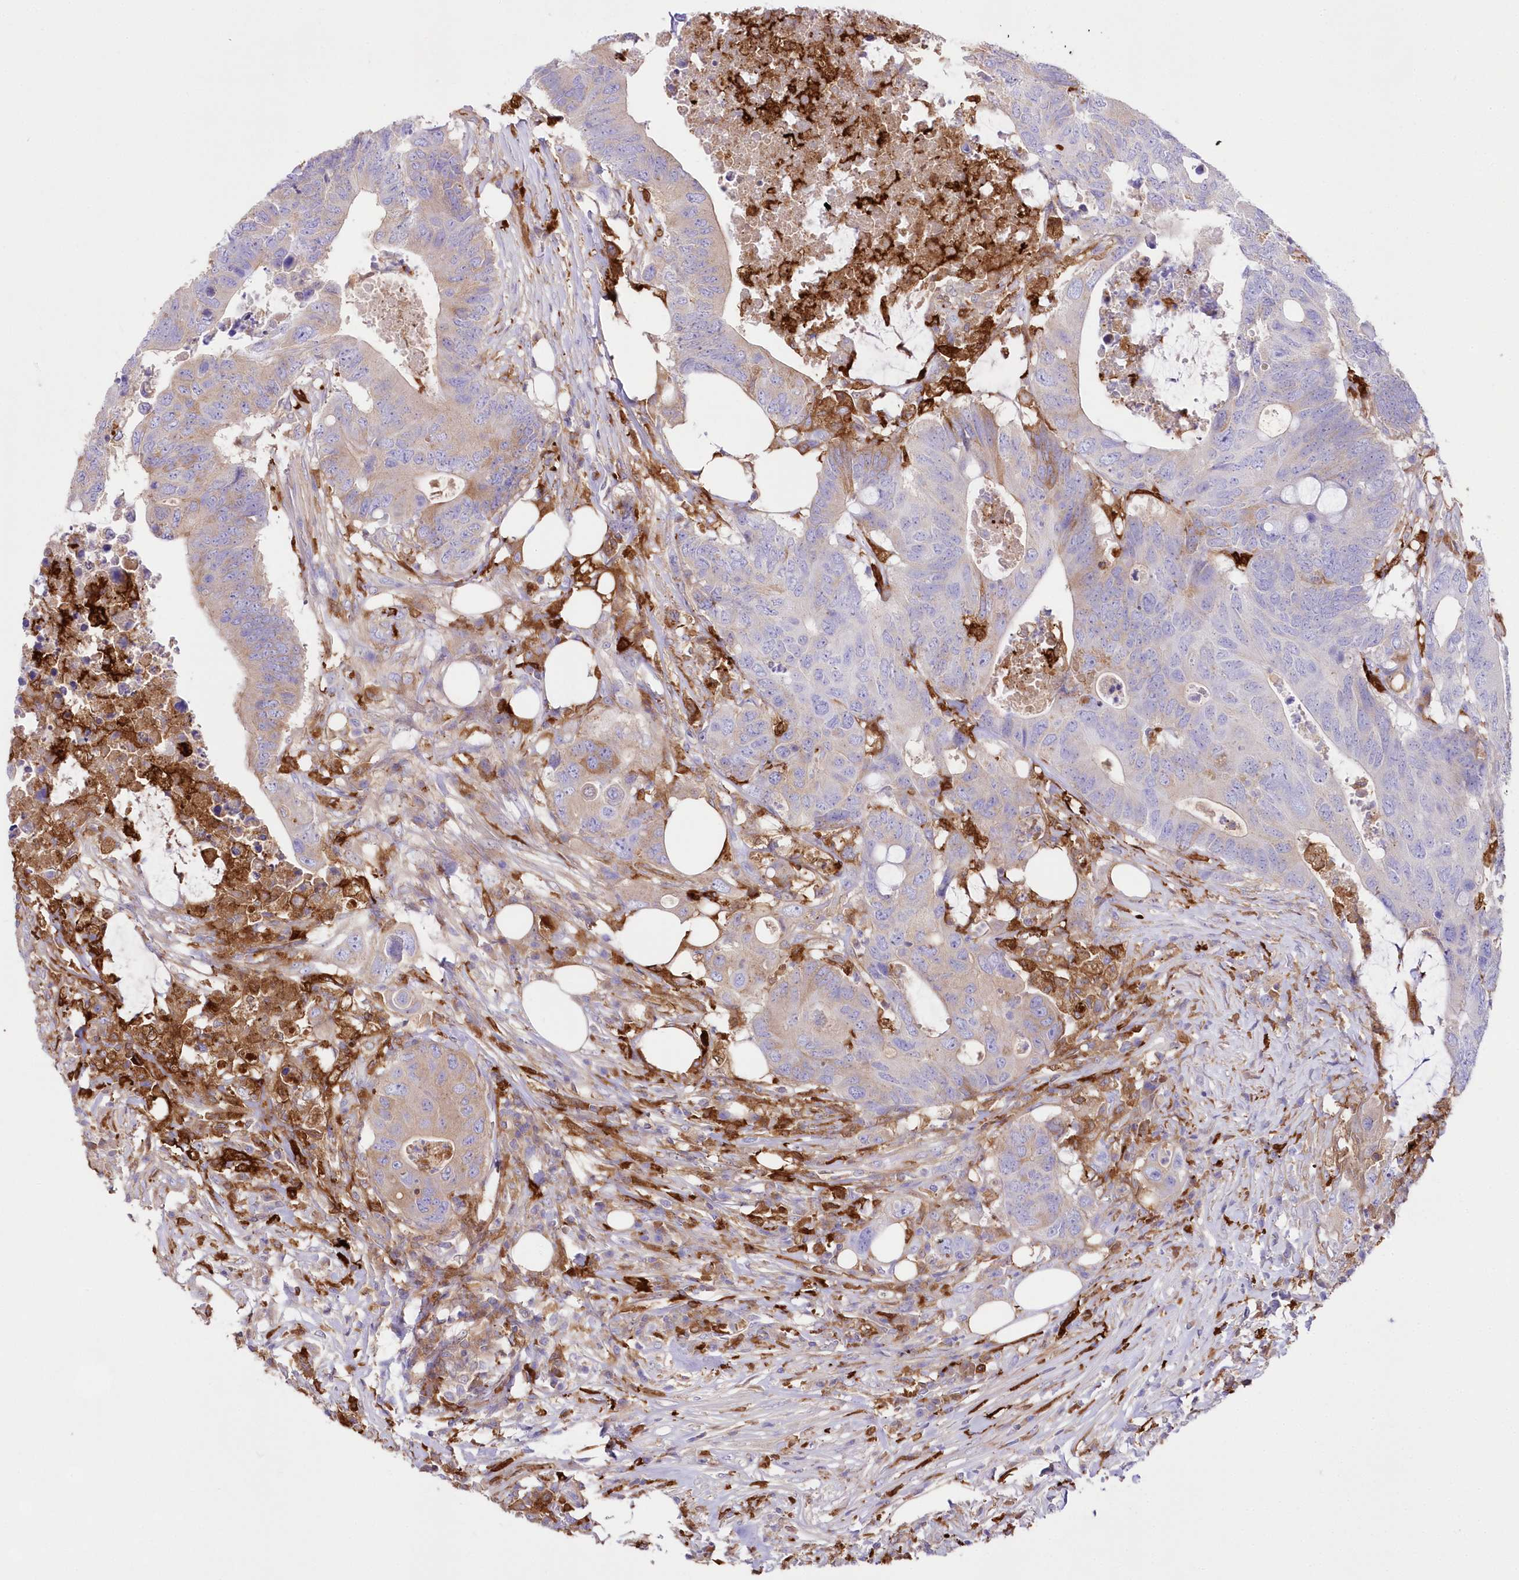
{"staining": {"intensity": "moderate", "quantity": "<25%", "location": "cytoplasmic/membranous"}, "tissue": "colorectal cancer", "cell_type": "Tumor cells", "image_type": "cancer", "snomed": [{"axis": "morphology", "description": "Adenocarcinoma, NOS"}, {"axis": "topography", "description": "Colon"}], "caption": "Colorectal cancer tissue exhibits moderate cytoplasmic/membranous expression in approximately <25% of tumor cells, visualized by immunohistochemistry.", "gene": "DNAJC19", "patient": {"sex": "male", "age": 71}}